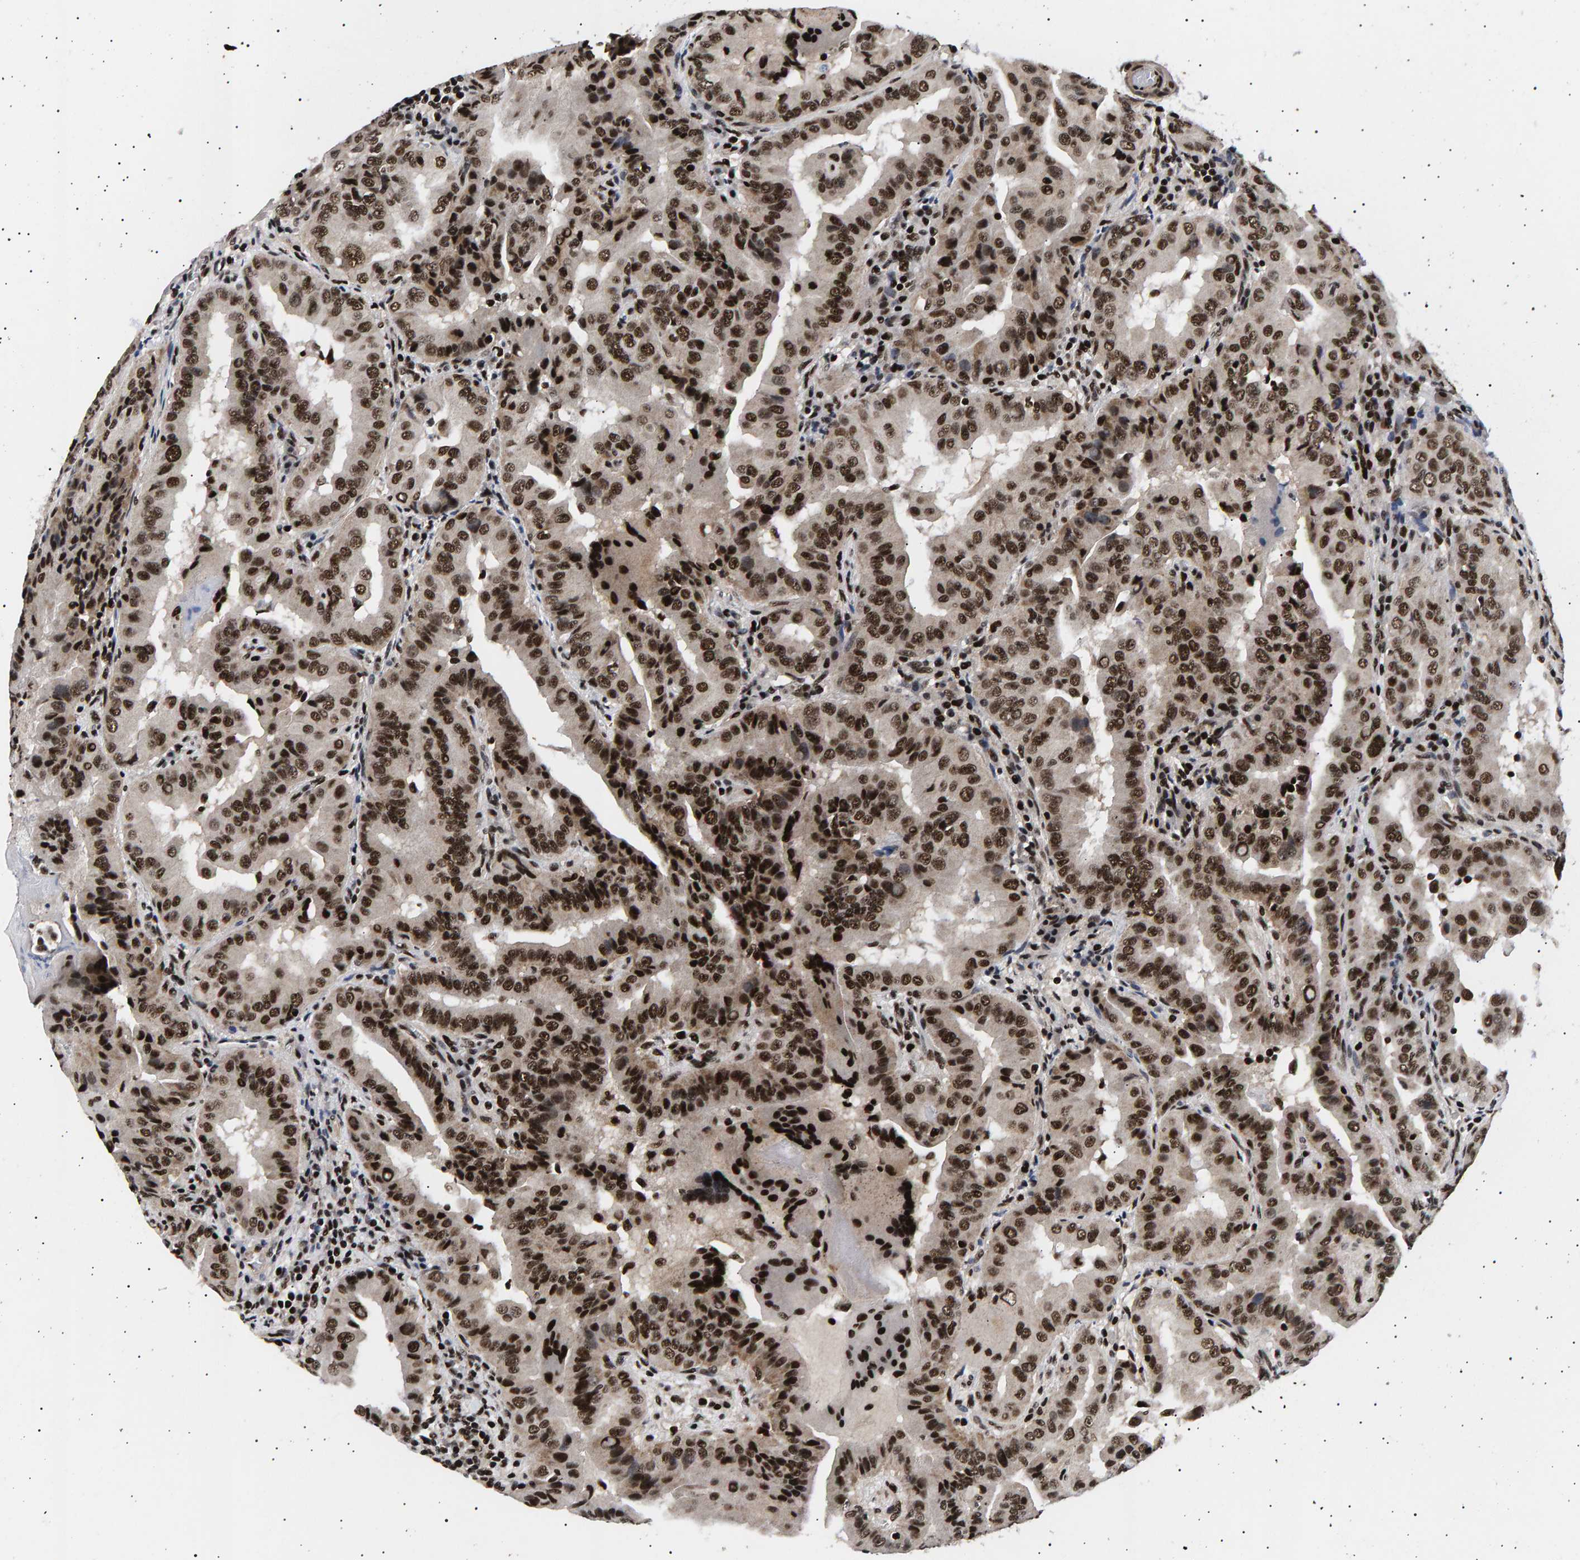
{"staining": {"intensity": "strong", "quantity": ">75%", "location": "nuclear"}, "tissue": "thyroid cancer", "cell_type": "Tumor cells", "image_type": "cancer", "snomed": [{"axis": "morphology", "description": "Papillary adenocarcinoma, NOS"}, {"axis": "topography", "description": "Thyroid gland"}], "caption": "This photomicrograph shows immunohistochemistry staining of human thyroid cancer, with high strong nuclear positivity in about >75% of tumor cells.", "gene": "ANKRD40", "patient": {"sex": "male", "age": 33}}